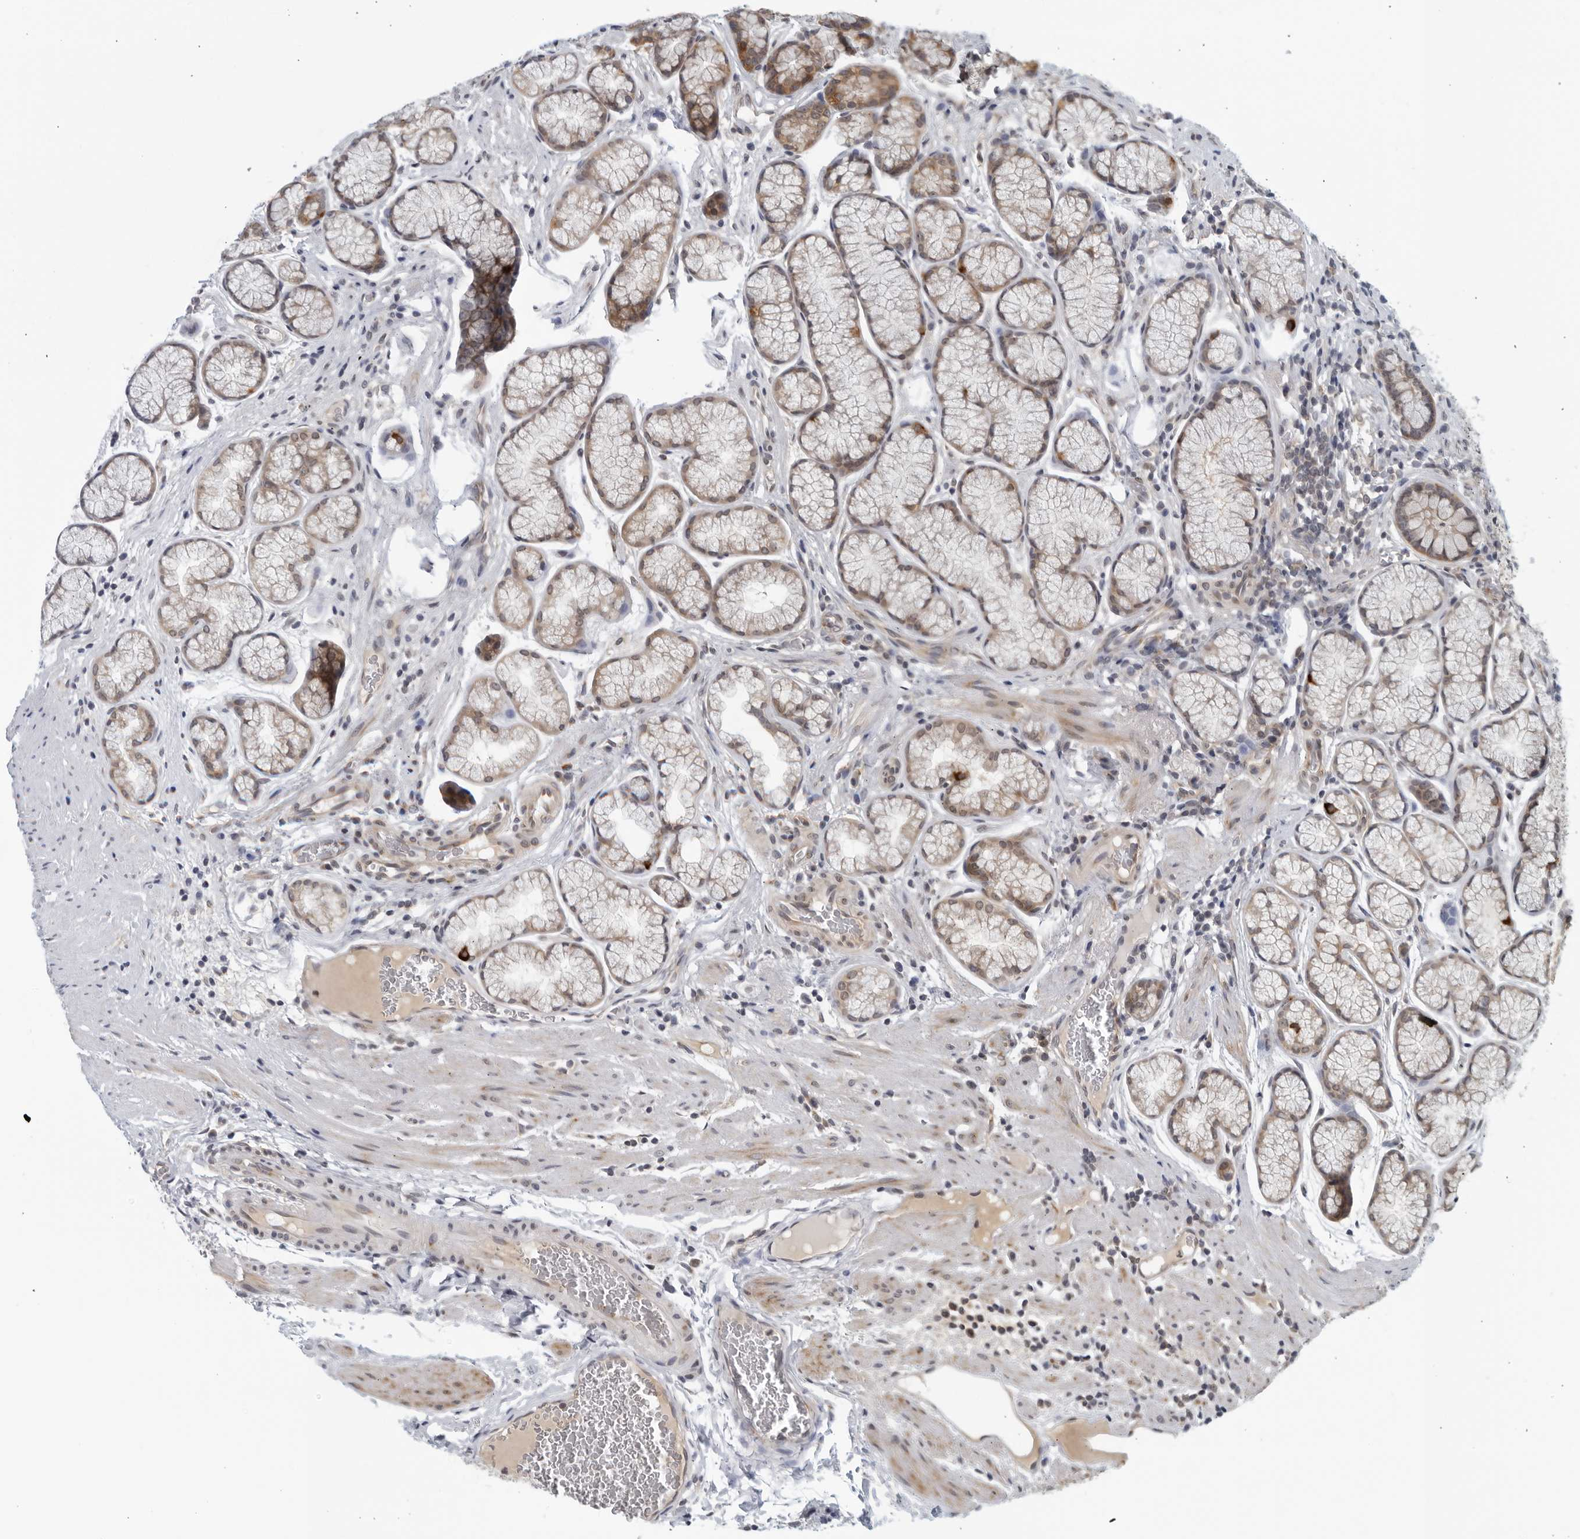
{"staining": {"intensity": "moderate", "quantity": "25%-75%", "location": "cytoplasmic/membranous"}, "tissue": "stomach", "cell_type": "Glandular cells", "image_type": "normal", "snomed": [{"axis": "morphology", "description": "Normal tissue, NOS"}, {"axis": "topography", "description": "Stomach"}], "caption": "Protein staining demonstrates moderate cytoplasmic/membranous staining in about 25%-75% of glandular cells in normal stomach. (DAB (3,3'-diaminobenzidine) = brown stain, brightfield microscopy at high magnification).", "gene": "RC3H1", "patient": {"sex": "male", "age": 42}}